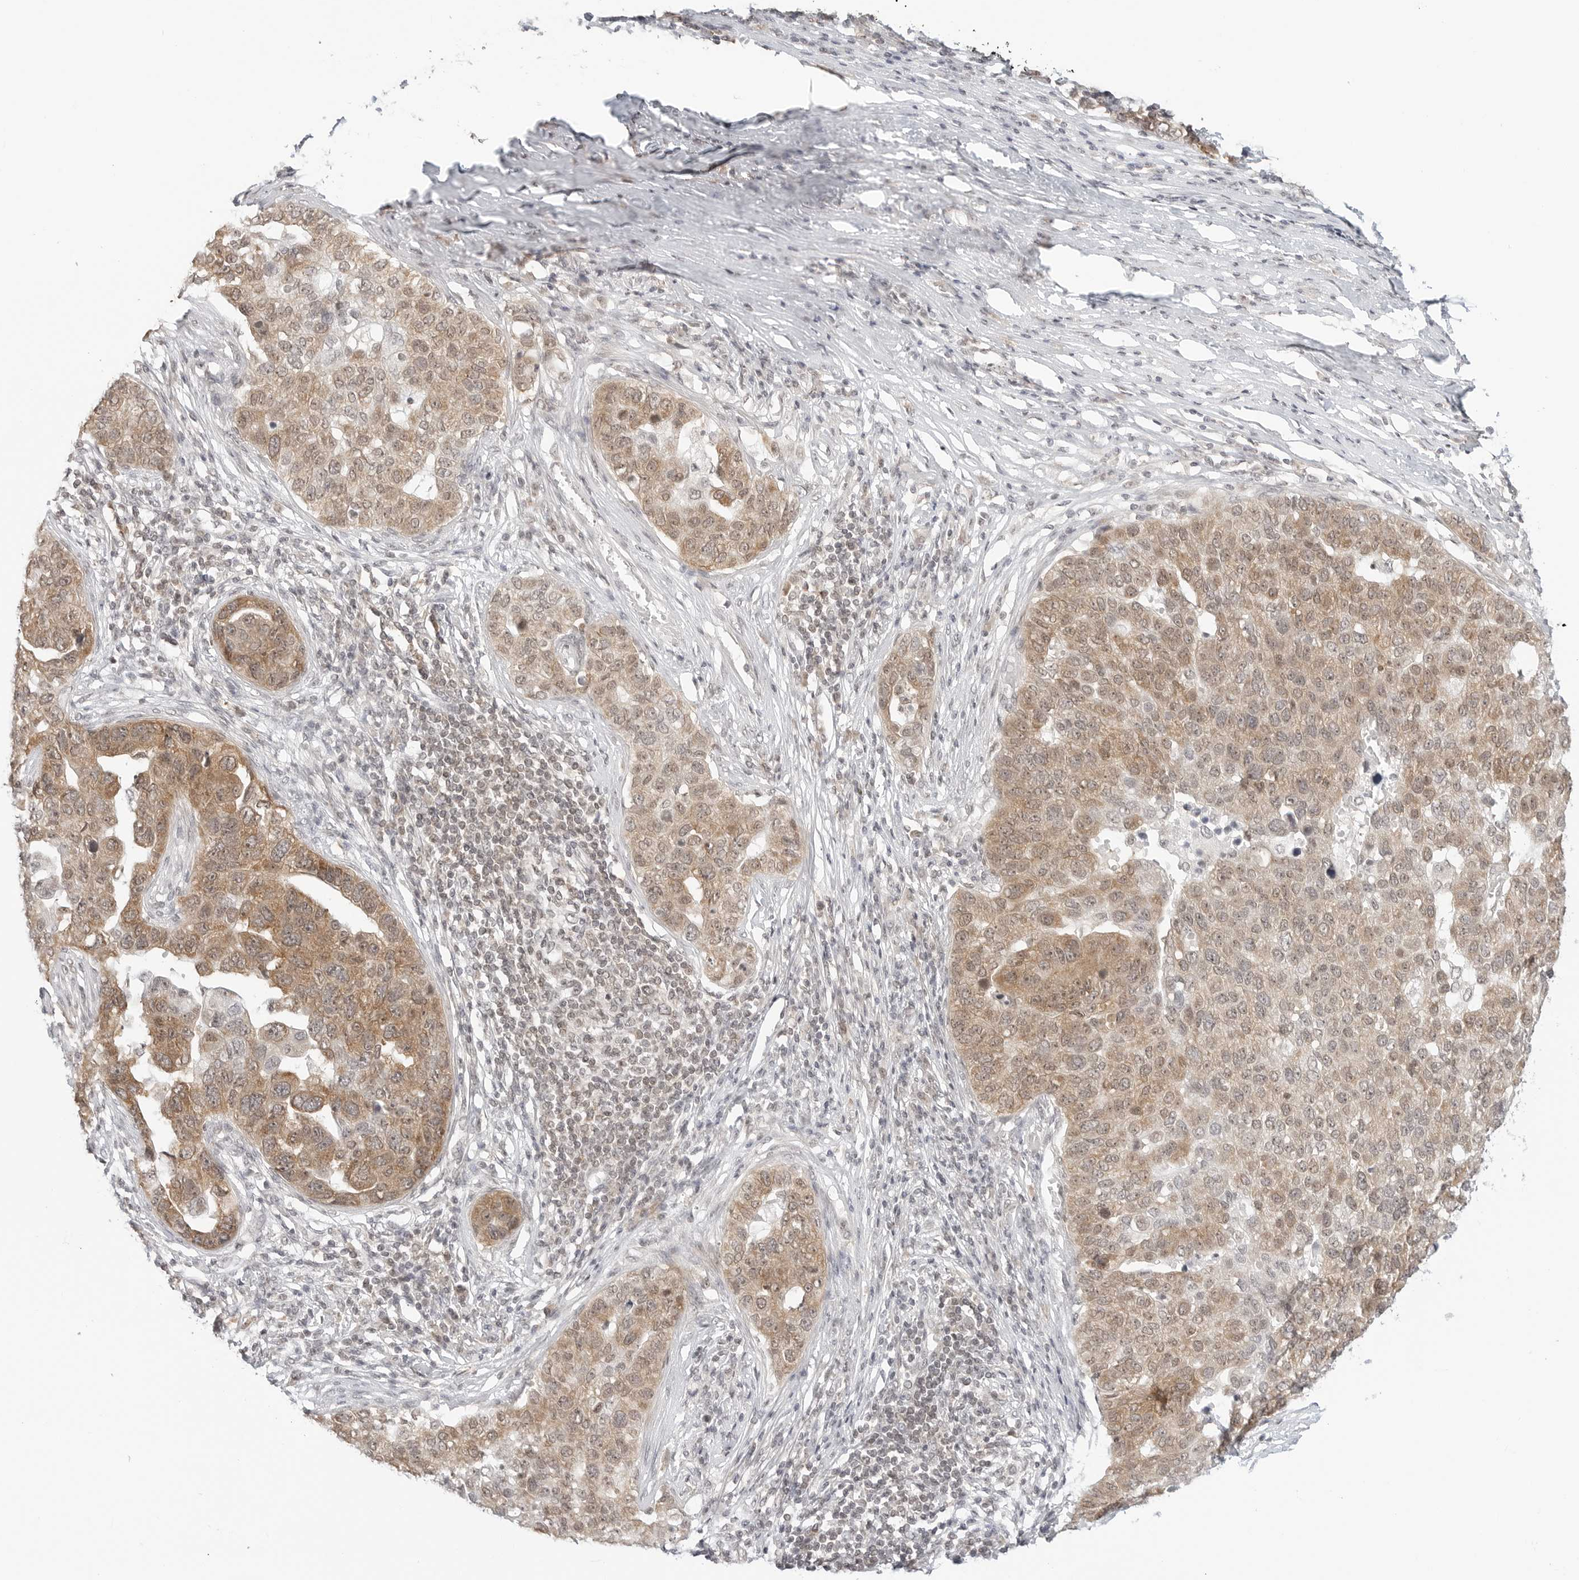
{"staining": {"intensity": "moderate", "quantity": "<25%", "location": "cytoplasmic/membranous"}, "tissue": "pancreatic cancer", "cell_type": "Tumor cells", "image_type": "cancer", "snomed": [{"axis": "morphology", "description": "Adenocarcinoma, NOS"}, {"axis": "topography", "description": "Pancreas"}], "caption": "Pancreatic cancer stained with DAB IHC demonstrates low levels of moderate cytoplasmic/membranous positivity in about <25% of tumor cells.", "gene": "METAP1", "patient": {"sex": "female", "age": 61}}